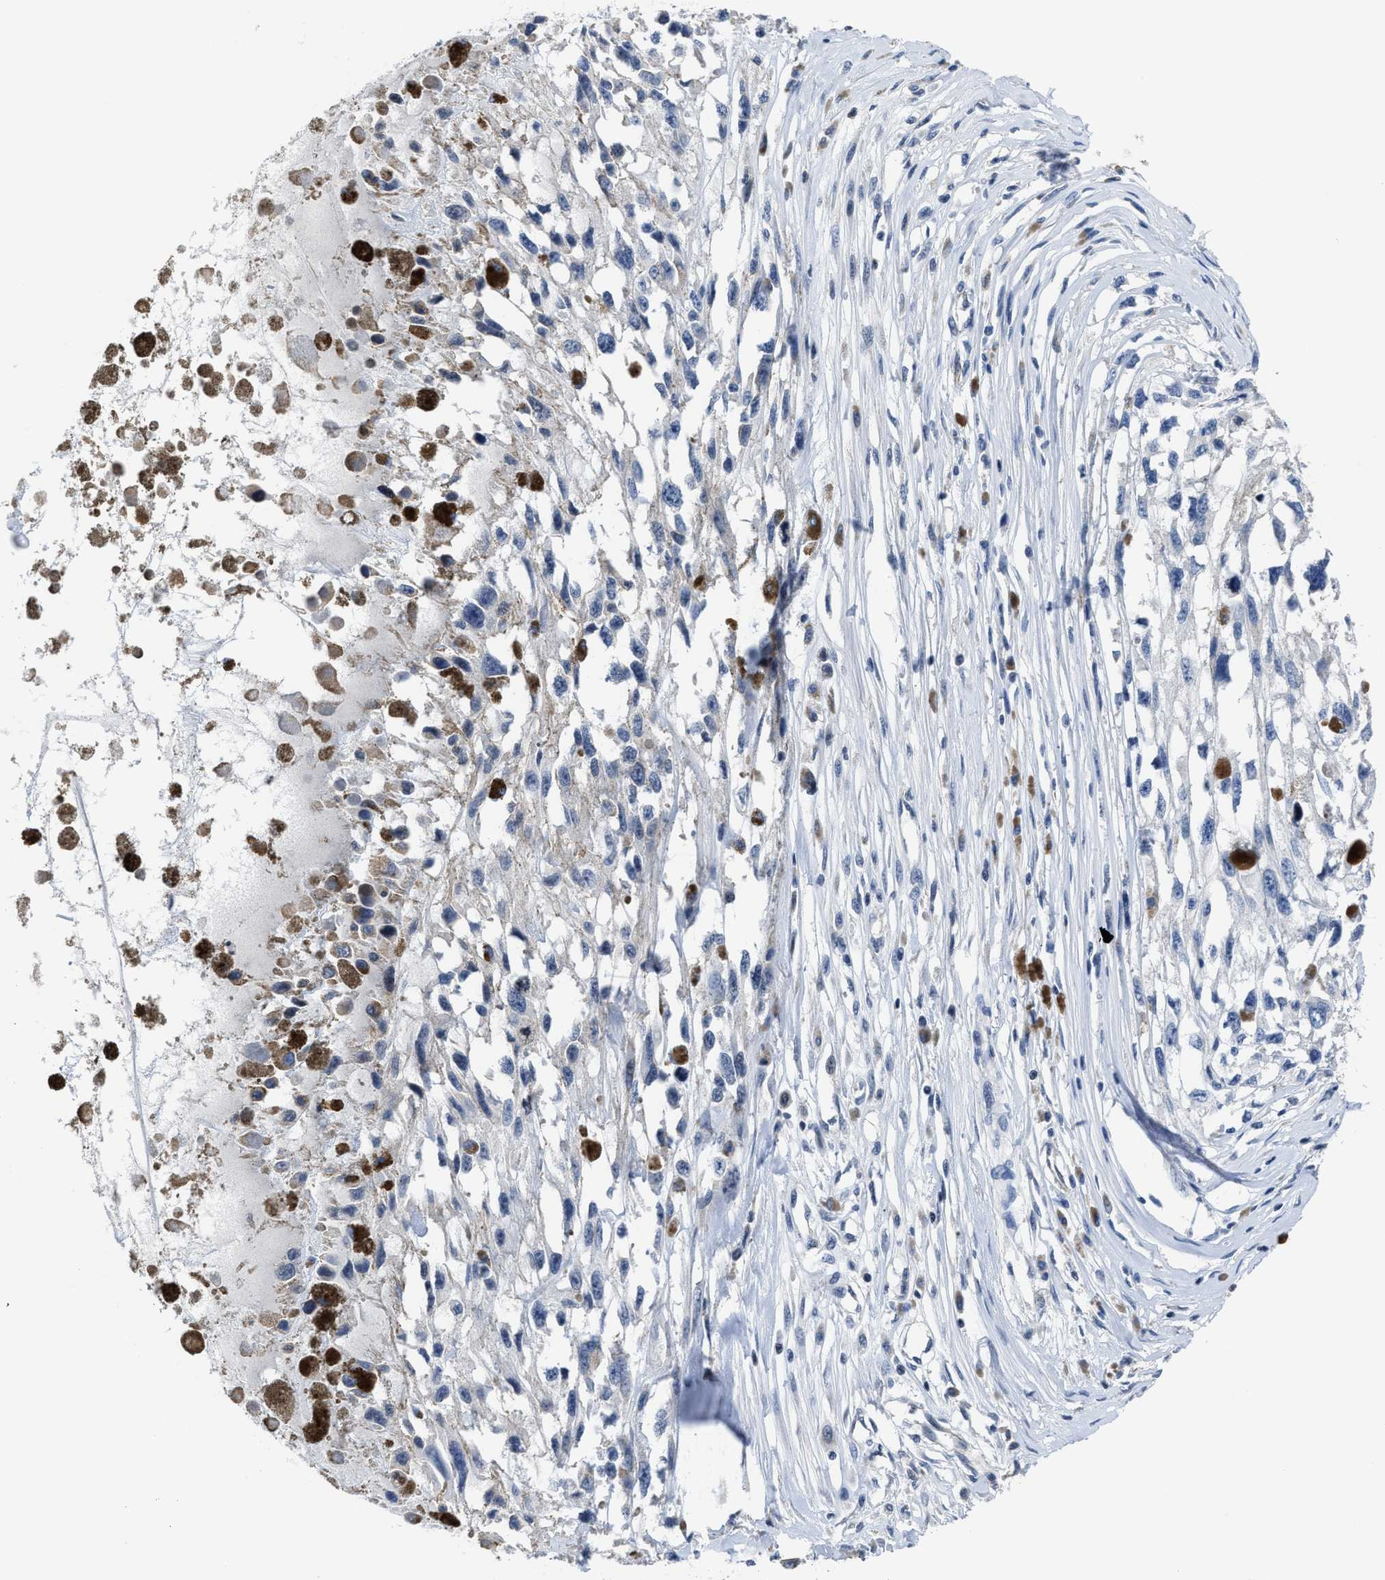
{"staining": {"intensity": "negative", "quantity": "none", "location": "none"}, "tissue": "melanoma", "cell_type": "Tumor cells", "image_type": "cancer", "snomed": [{"axis": "morphology", "description": "Malignant melanoma, Metastatic site"}, {"axis": "topography", "description": "Lymph node"}], "caption": "Tumor cells show no significant expression in malignant melanoma (metastatic site).", "gene": "GHITM", "patient": {"sex": "male", "age": 59}}